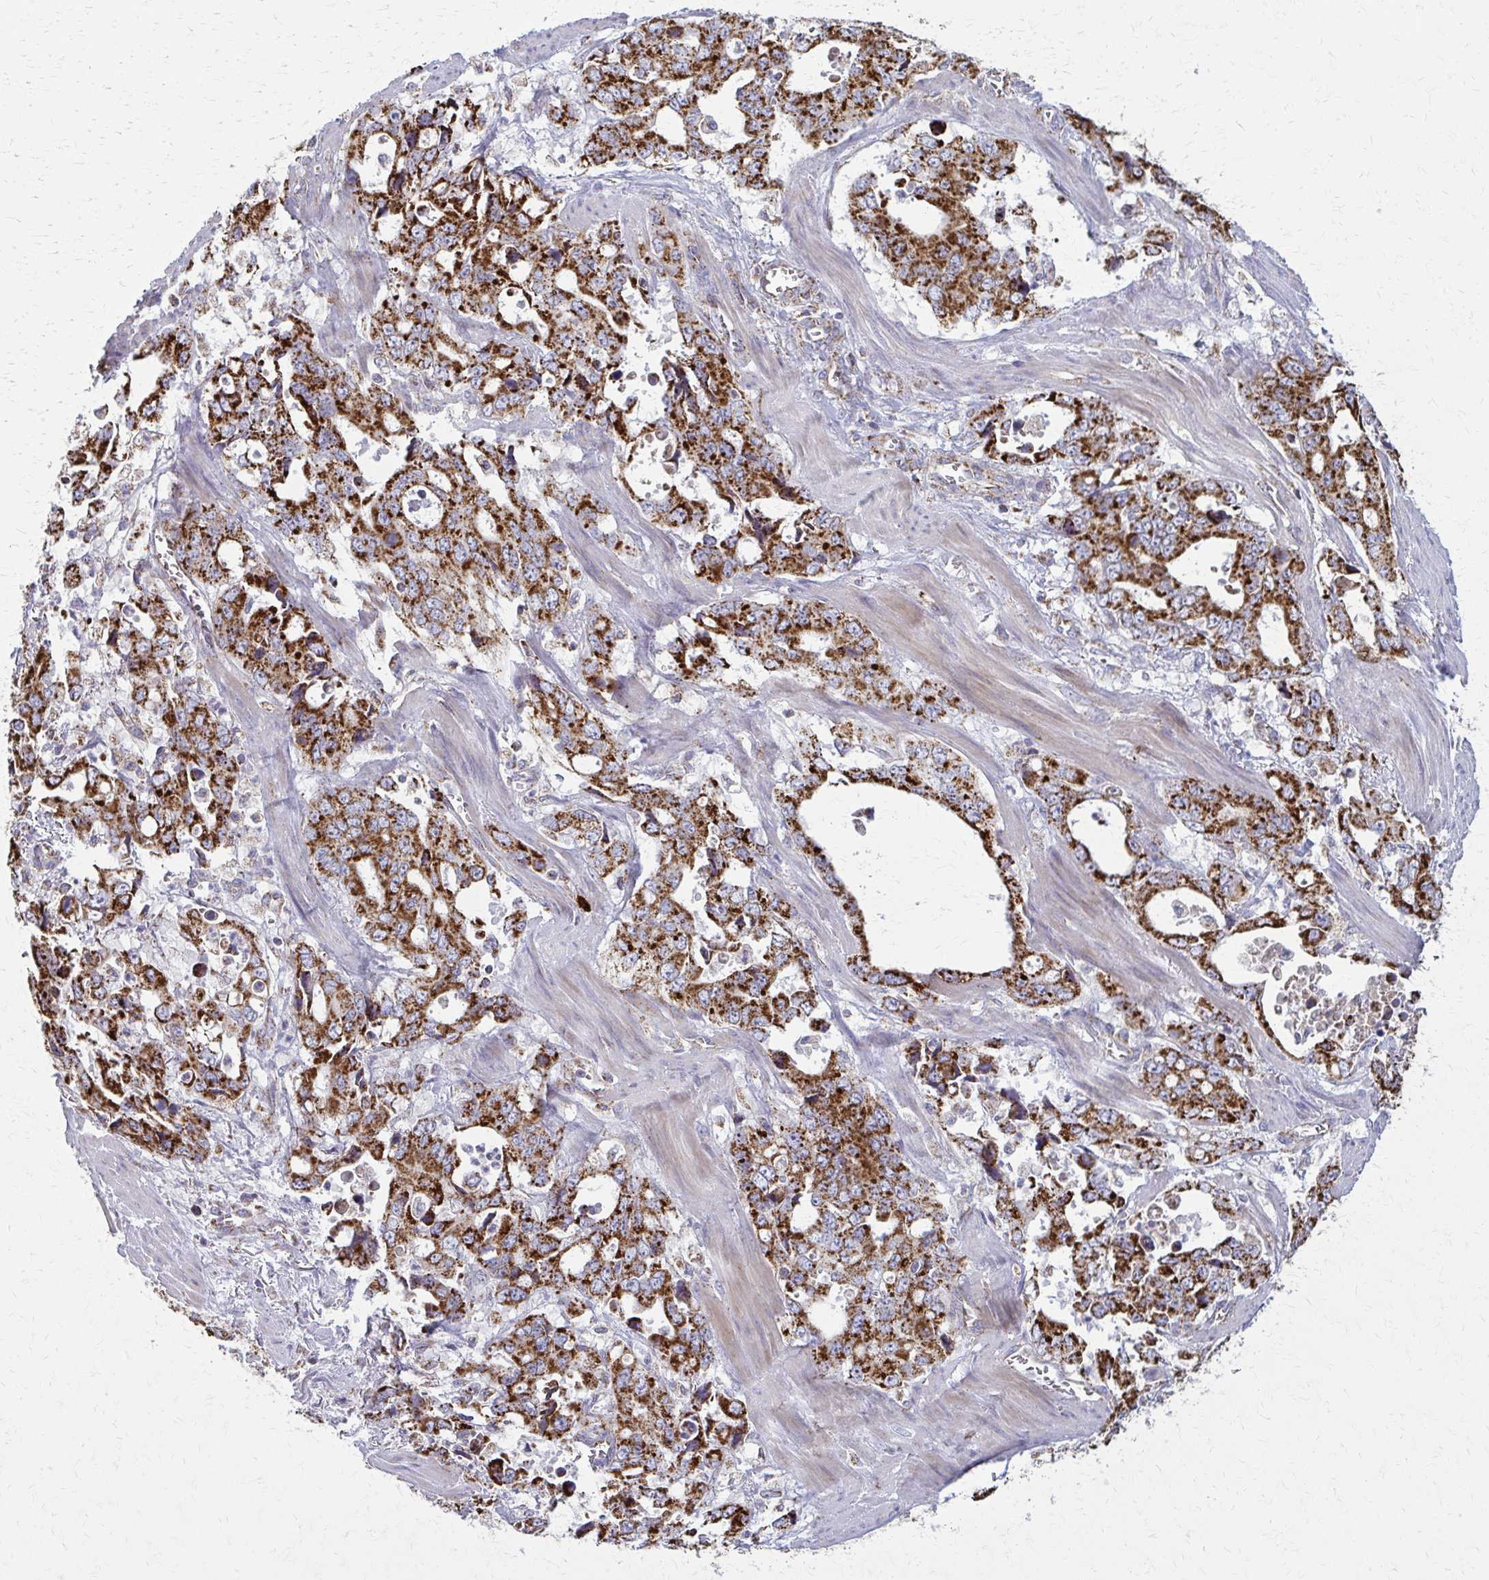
{"staining": {"intensity": "strong", "quantity": ">75%", "location": "cytoplasmic/membranous"}, "tissue": "stomach cancer", "cell_type": "Tumor cells", "image_type": "cancer", "snomed": [{"axis": "morphology", "description": "Adenocarcinoma, NOS"}, {"axis": "topography", "description": "Stomach, upper"}], "caption": "The photomicrograph exhibits a brown stain indicating the presence of a protein in the cytoplasmic/membranous of tumor cells in stomach adenocarcinoma.", "gene": "TVP23A", "patient": {"sex": "male", "age": 74}}